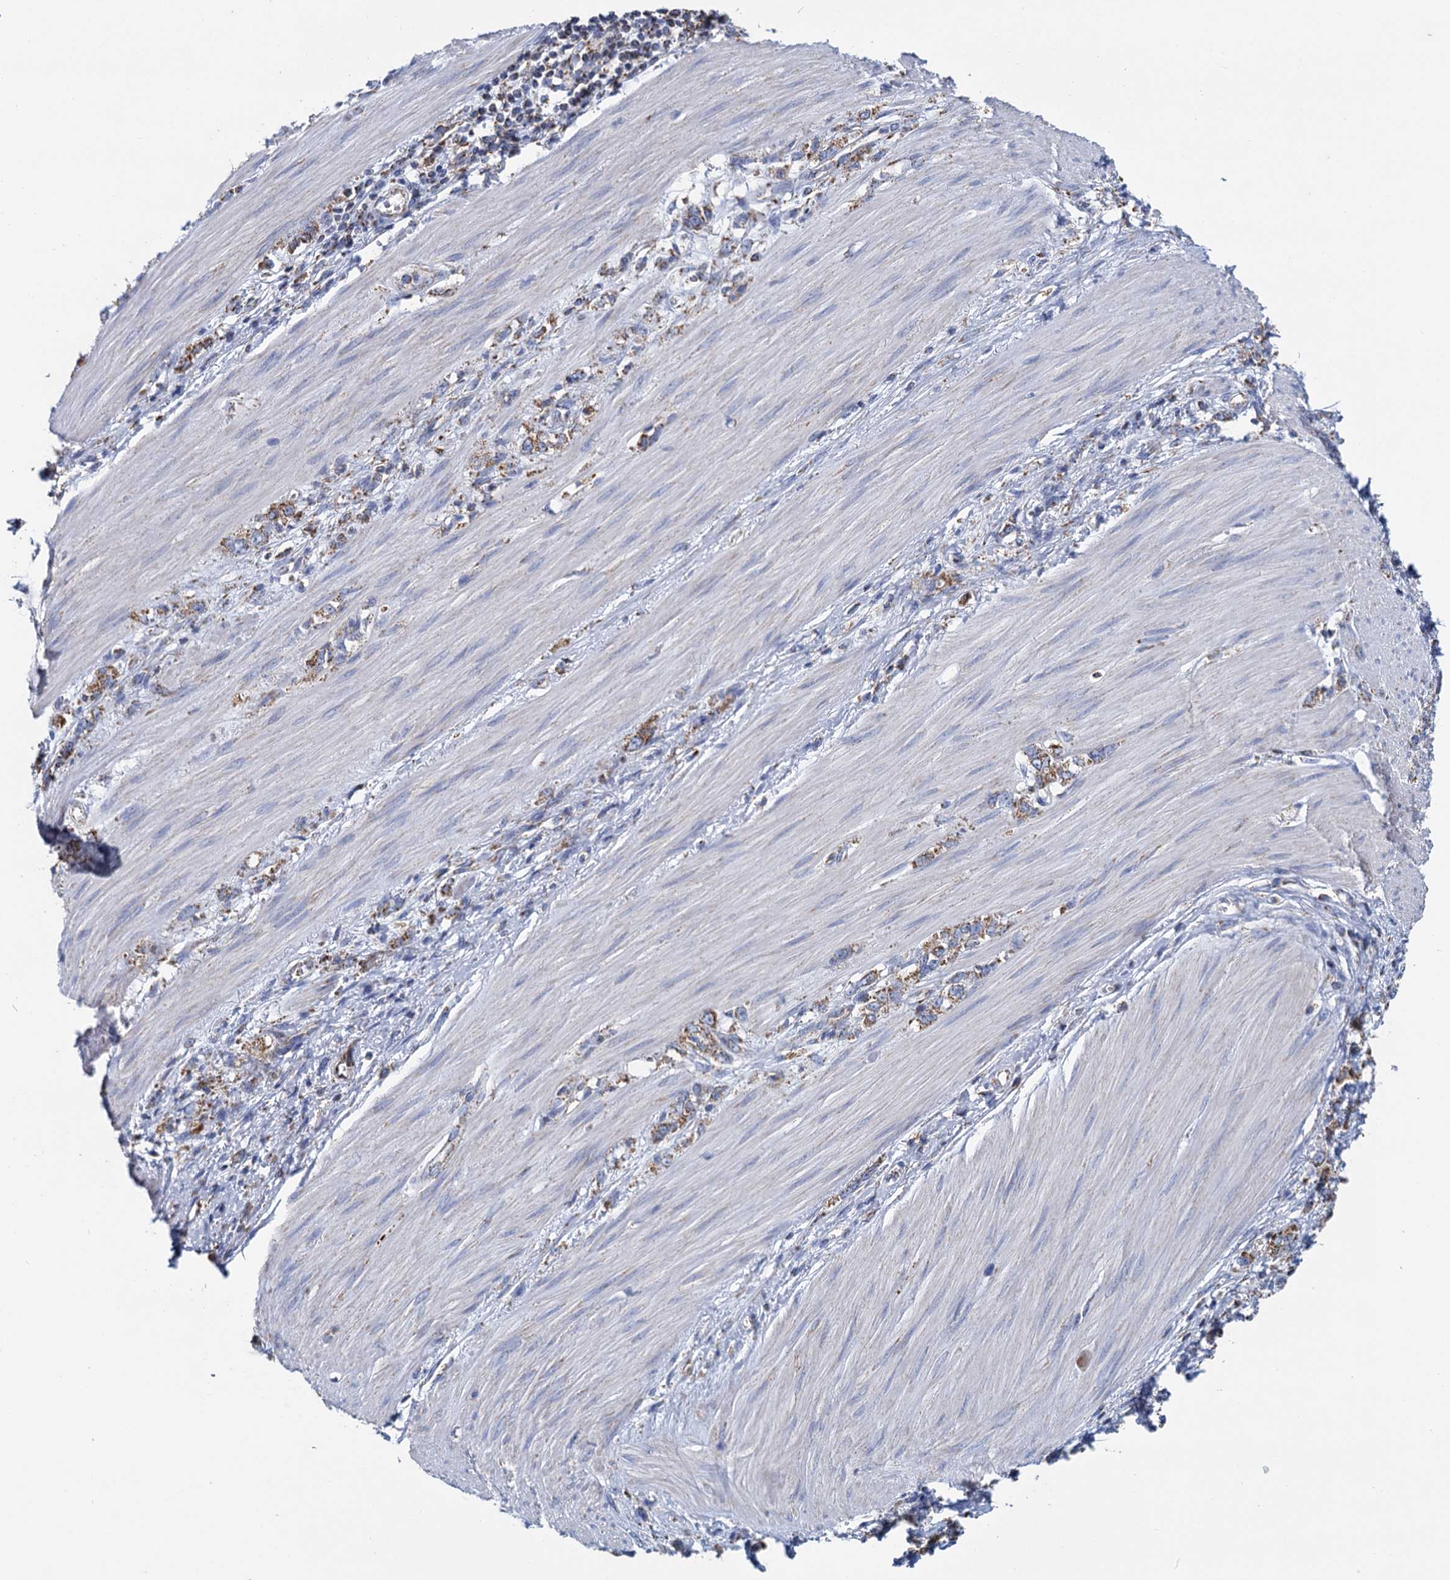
{"staining": {"intensity": "moderate", "quantity": ">75%", "location": "cytoplasmic/membranous"}, "tissue": "stomach cancer", "cell_type": "Tumor cells", "image_type": "cancer", "snomed": [{"axis": "morphology", "description": "Adenocarcinoma, NOS"}, {"axis": "topography", "description": "Stomach"}], "caption": "Stomach cancer tissue exhibits moderate cytoplasmic/membranous staining in approximately >75% of tumor cells, visualized by immunohistochemistry. The protein of interest is shown in brown color, while the nuclei are stained blue.", "gene": "CCP110", "patient": {"sex": "female", "age": 76}}